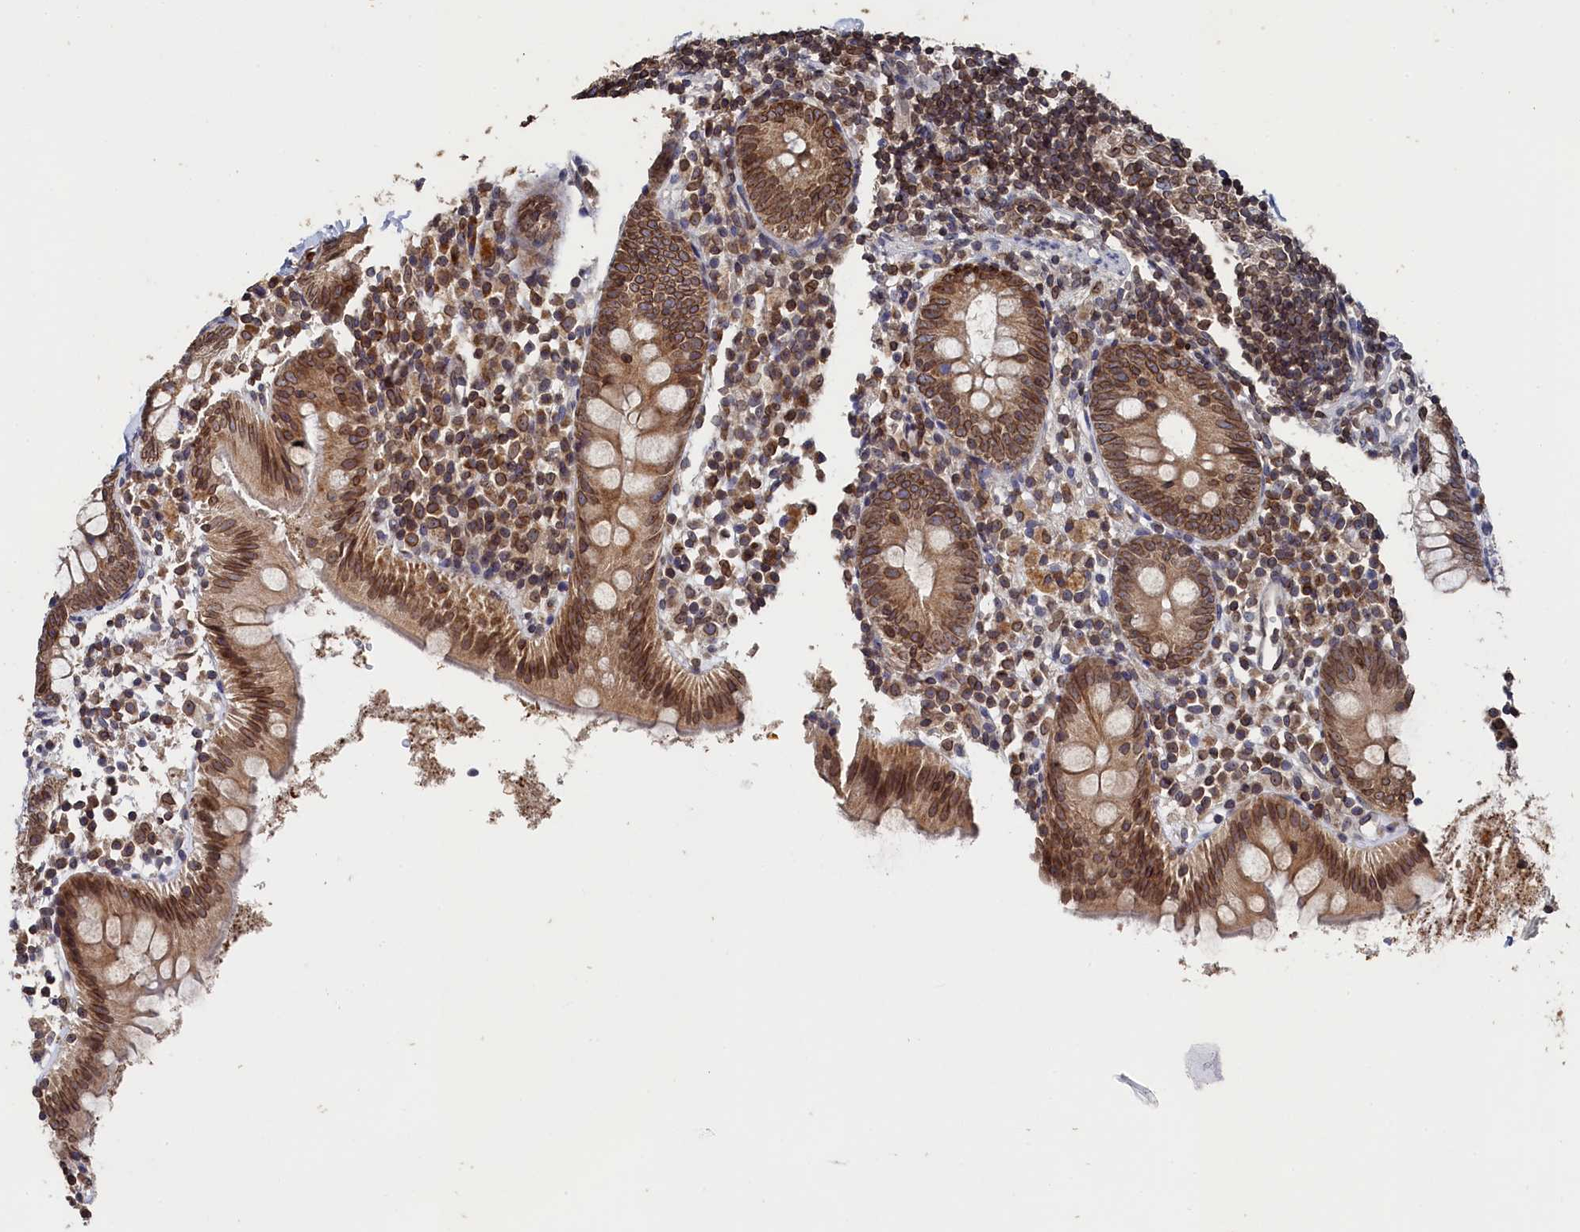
{"staining": {"intensity": "moderate", "quantity": ">75%", "location": "cytoplasmic/membranous,nuclear"}, "tissue": "appendix", "cell_type": "Glandular cells", "image_type": "normal", "snomed": [{"axis": "morphology", "description": "Normal tissue, NOS"}, {"axis": "topography", "description": "Appendix"}], "caption": "High-magnification brightfield microscopy of normal appendix stained with DAB (brown) and counterstained with hematoxylin (blue). glandular cells exhibit moderate cytoplasmic/membranous,nuclear expression is identified in approximately>75% of cells. The protein is shown in brown color, while the nuclei are stained blue.", "gene": "ANKEF1", "patient": {"sex": "female", "age": 20}}